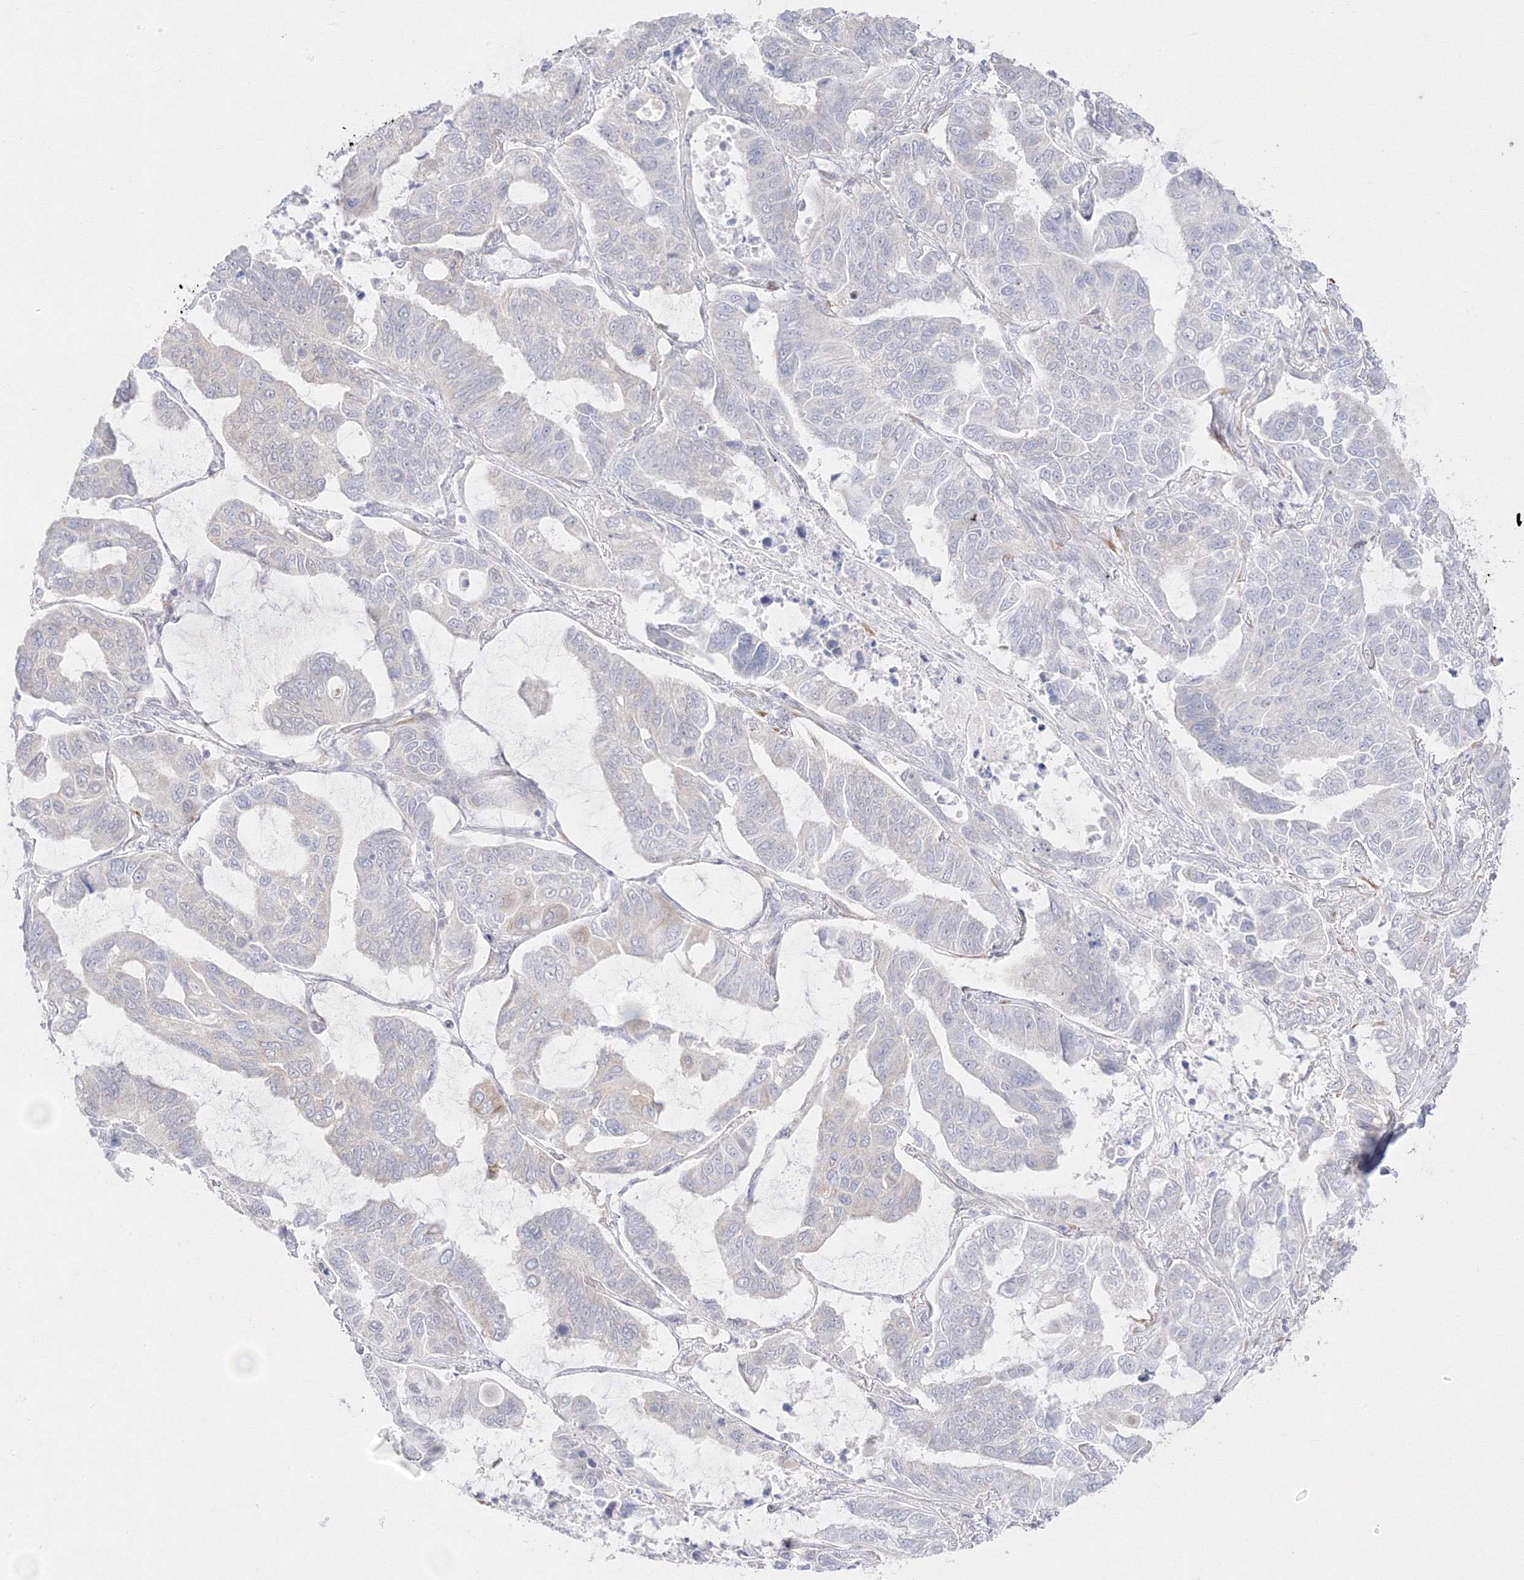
{"staining": {"intensity": "negative", "quantity": "none", "location": "none"}, "tissue": "lung cancer", "cell_type": "Tumor cells", "image_type": "cancer", "snomed": [{"axis": "morphology", "description": "Adenocarcinoma, NOS"}, {"axis": "topography", "description": "Lung"}], "caption": "DAB immunohistochemical staining of human lung adenocarcinoma reveals no significant expression in tumor cells.", "gene": "C2CD2", "patient": {"sex": "male", "age": 64}}